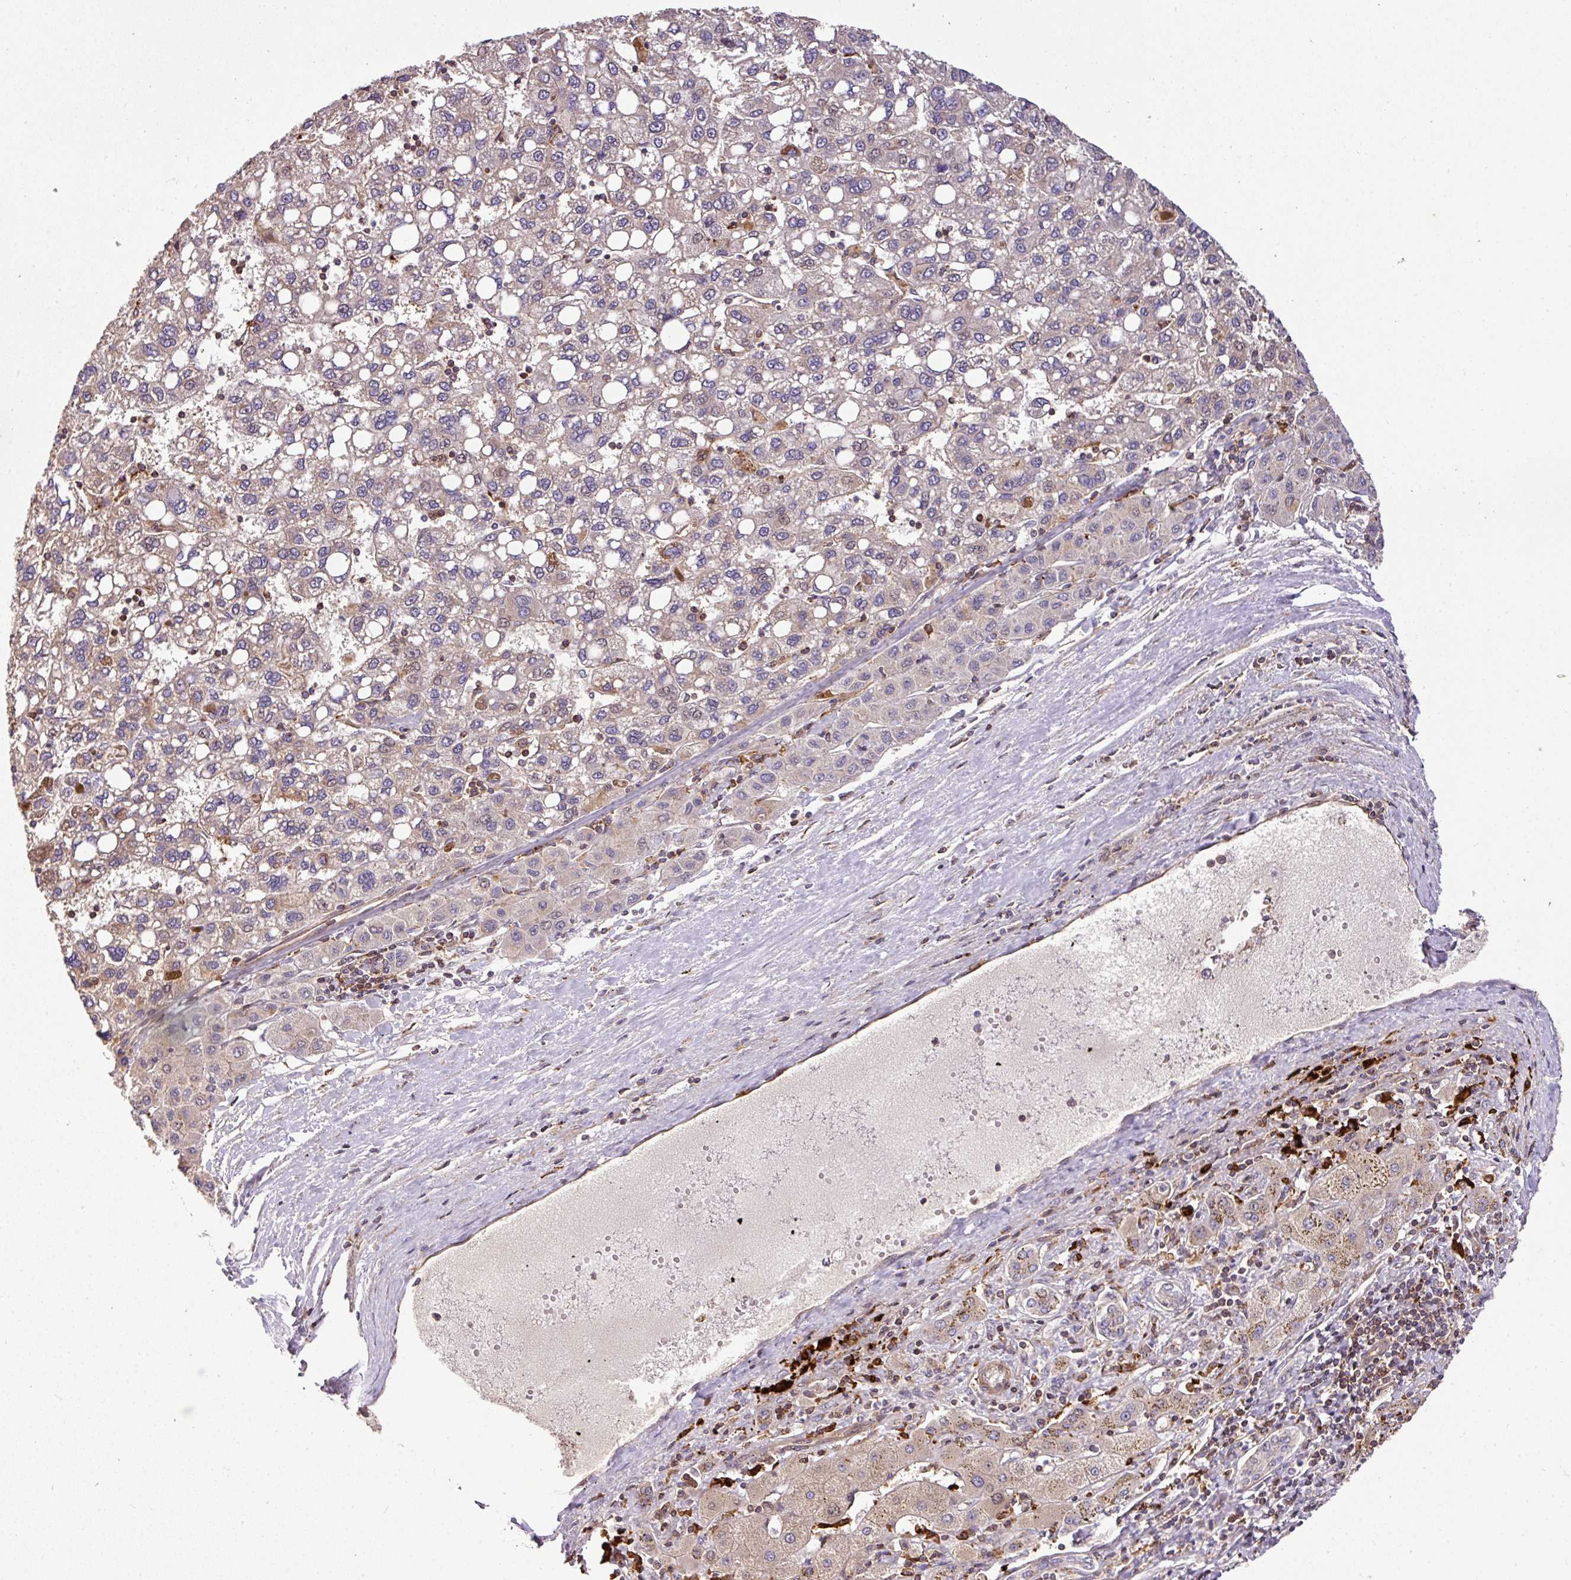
{"staining": {"intensity": "weak", "quantity": "<25%", "location": "cytoplasmic/membranous"}, "tissue": "liver cancer", "cell_type": "Tumor cells", "image_type": "cancer", "snomed": [{"axis": "morphology", "description": "Carcinoma, Hepatocellular, NOS"}, {"axis": "topography", "description": "Liver"}], "caption": "A high-resolution histopathology image shows IHC staining of hepatocellular carcinoma (liver), which displays no significant staining in tumor cells. The staining is performed using DAB brown chromogen with nuclei counter-stained in using hematoxylin.", "gene": "CASS4", "patient": {"sex": "female", "age": 82}}